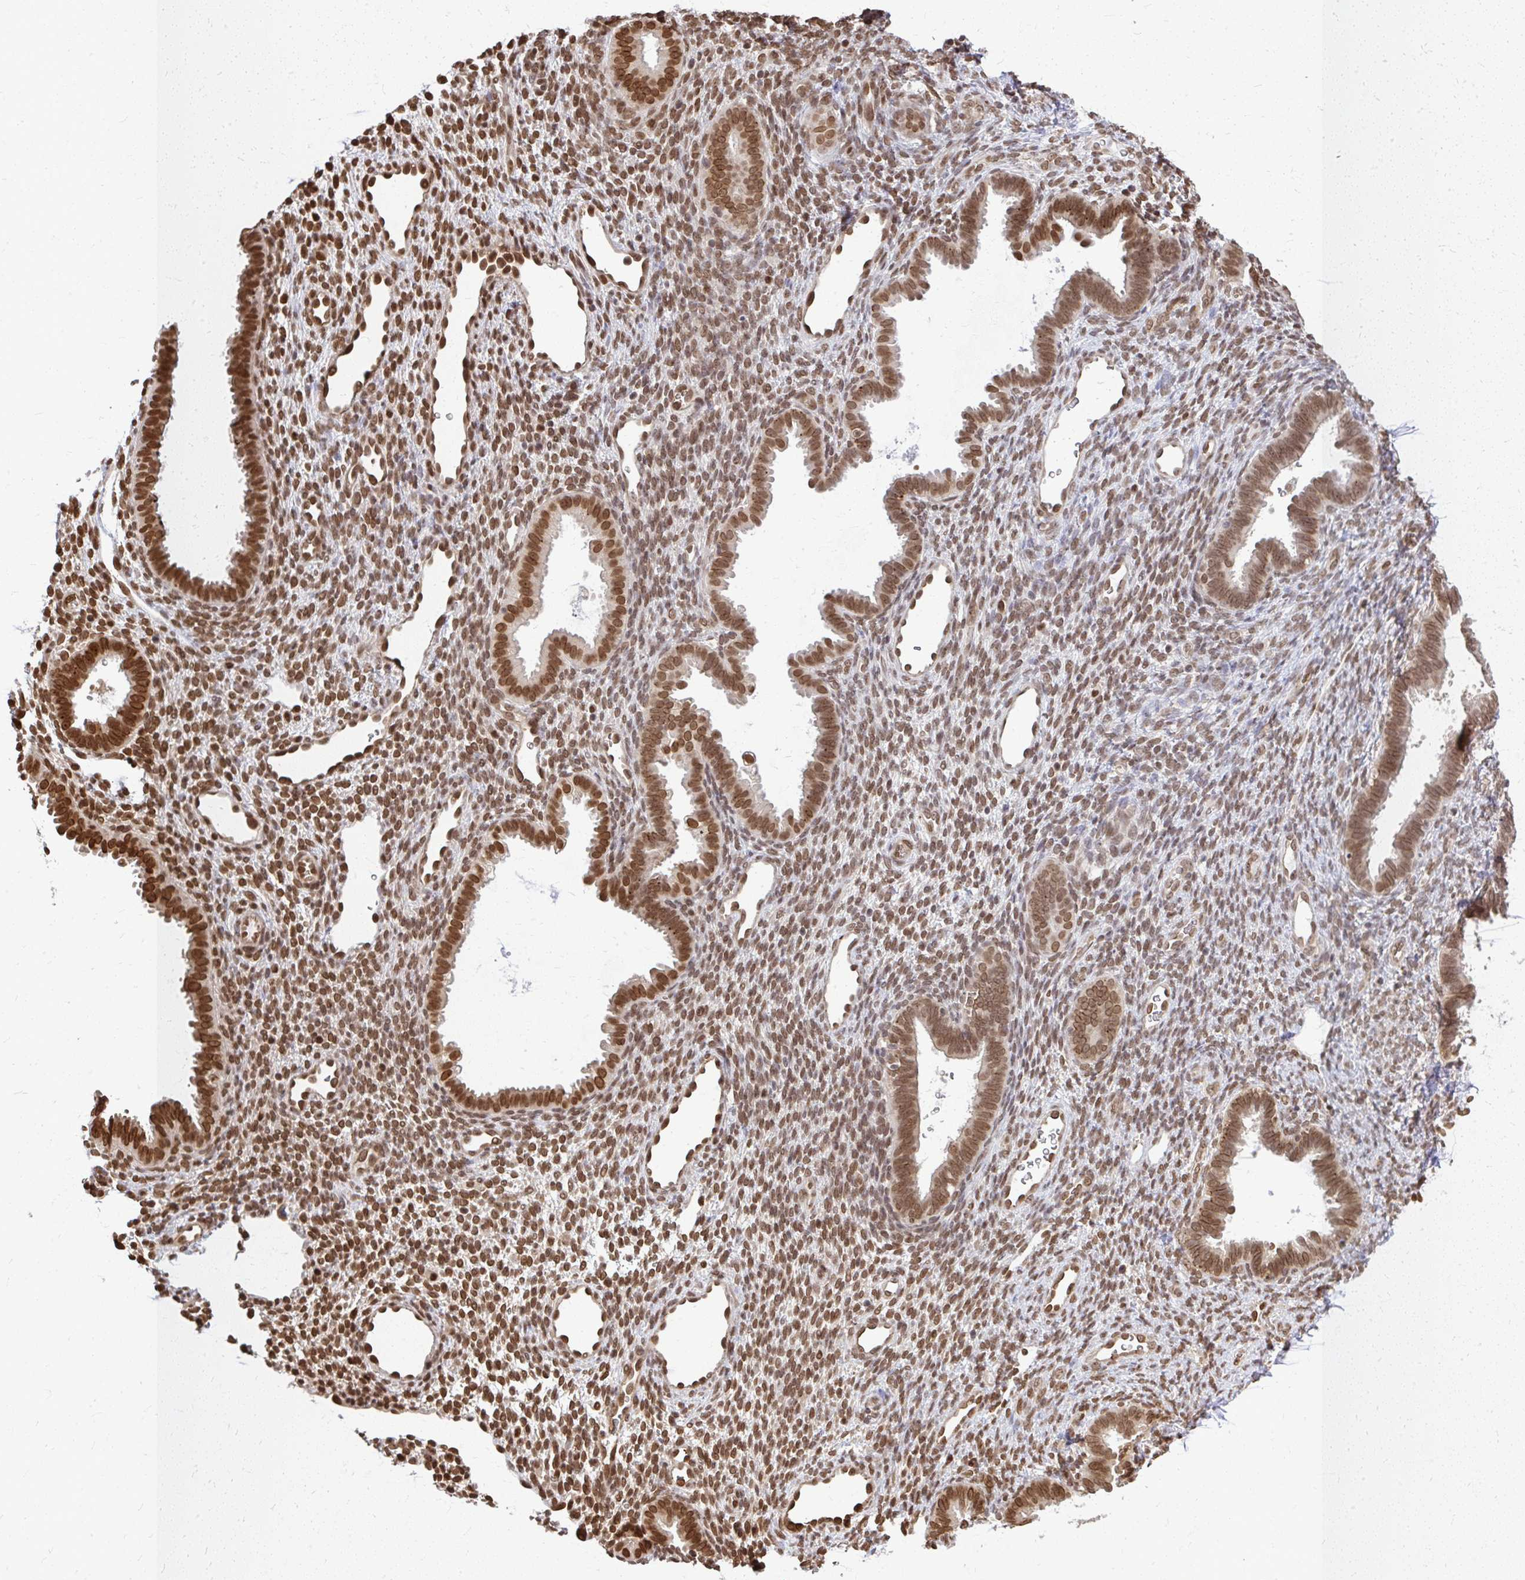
{"staining": {"intensity": "moderate", "quantity": "25%-75%", "location": "nuclear"}, "tissue": "endometrium", "cell_type": "Cells in endometrial stroma", "image_type": "normal", "snomed": [{"axis": "morphology", "description": "Normal tissue, NOS"}, {"axis": "topography", "description": "Endometrium"}], "caption": "A photomicrograph showing moderate nuclear positivity in about 25%-75% of cells in endometrial stroma in benign endometrium, as visualized by brown immunohistochemical staining.", "gene": "XPO1", "patient": {"sex": "female", "age": 34}}